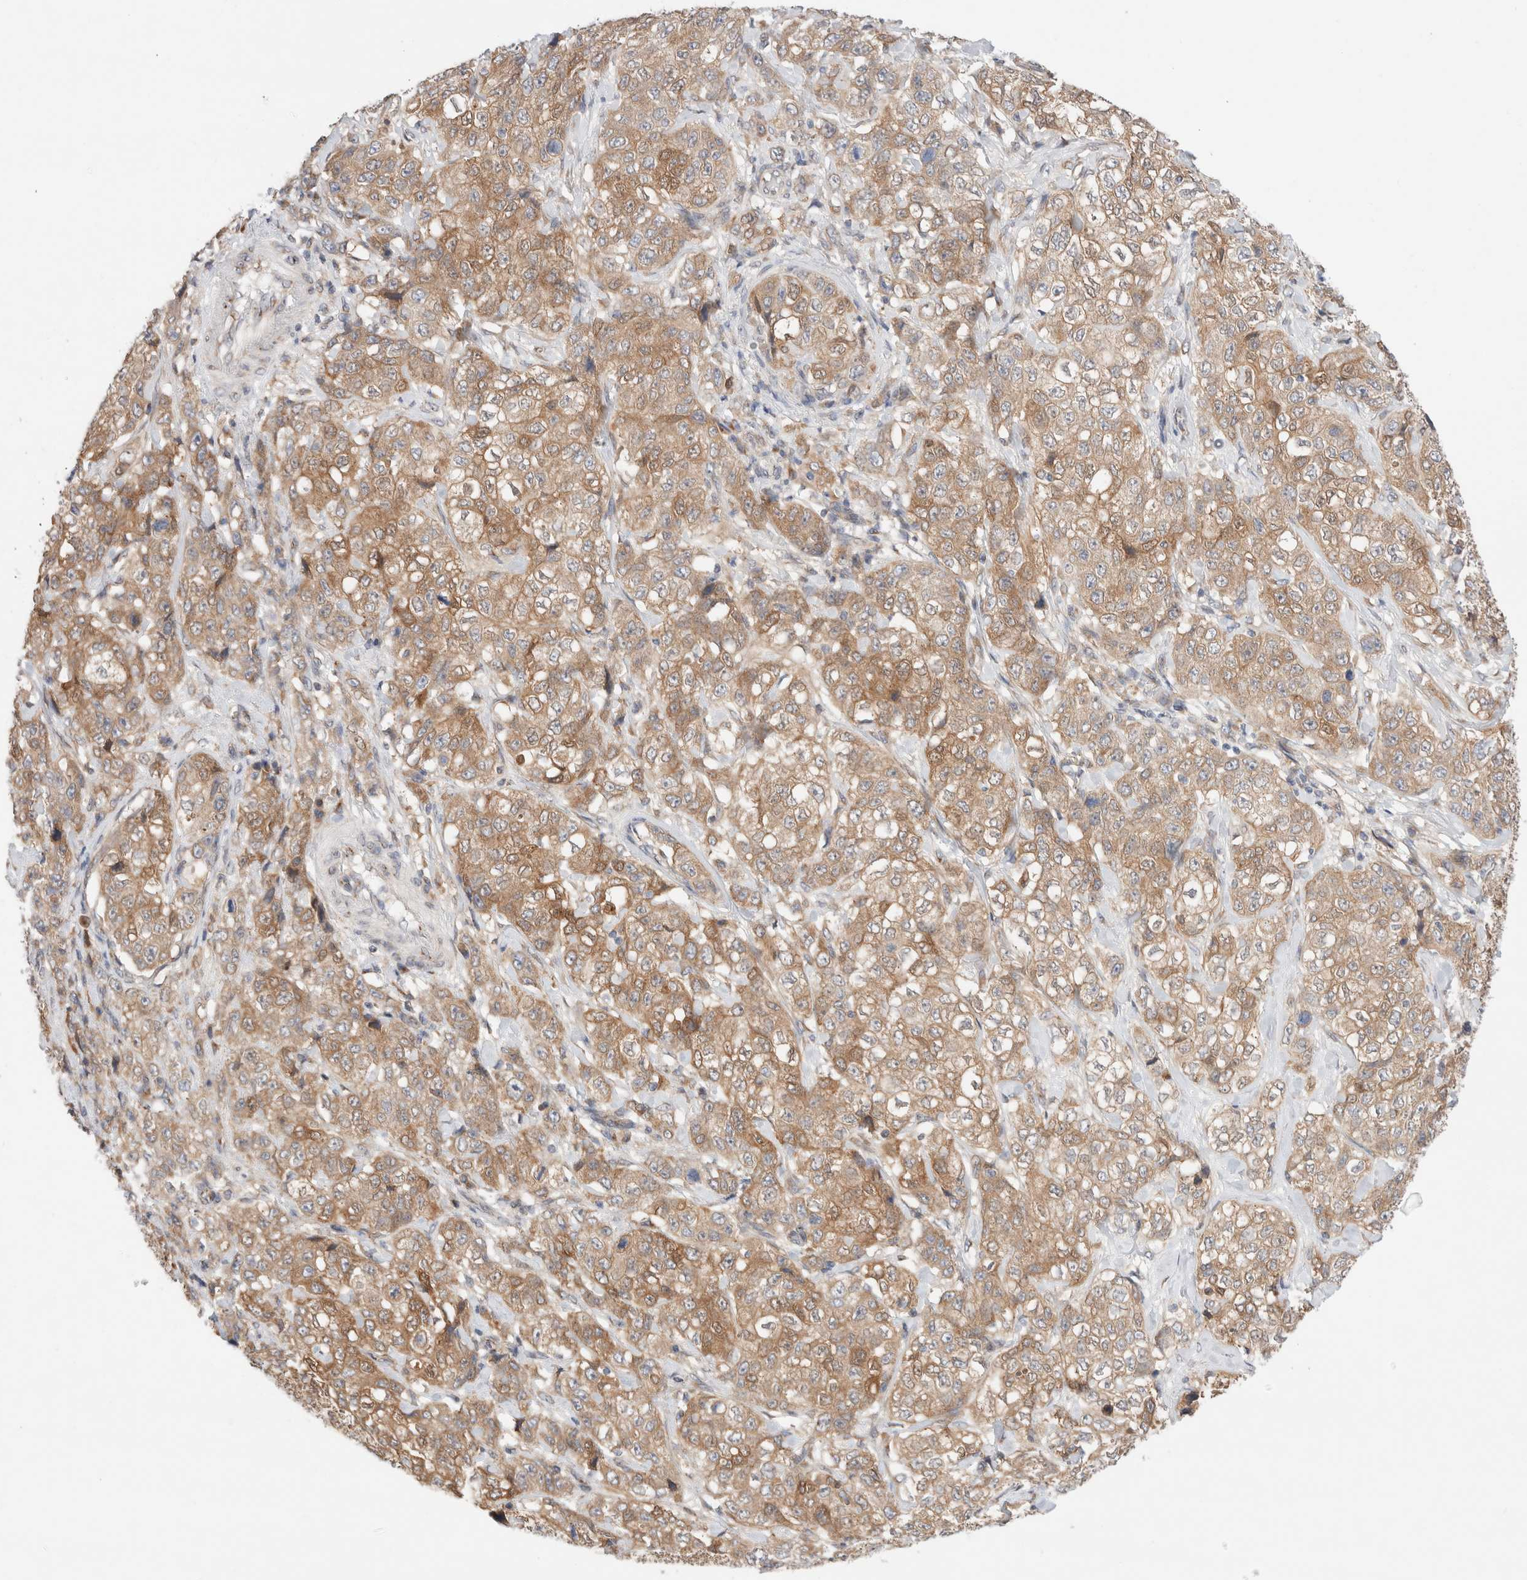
{"staining": {"intensity": "moderate", "quantity": ">75%", "location": "cytoplasmic/membranous"}, "tissue": "stomach cancer", "cell_type": "Tumor cells", "image_type": "cancer", "snomed": [{"axis": "morphology", "description": "Adenocarcinoma, NOS"}, {"axis": "topography", "description": "Stomach"}], "caption": "Approximately >75% of tumor cells in stomach cancer show moderate cytoplasmic/membranous protein expression as visualized by brown immunohistochemical staining.", "gene": "LMAN2L", "patient": {"sex": "male", "age": 48}}